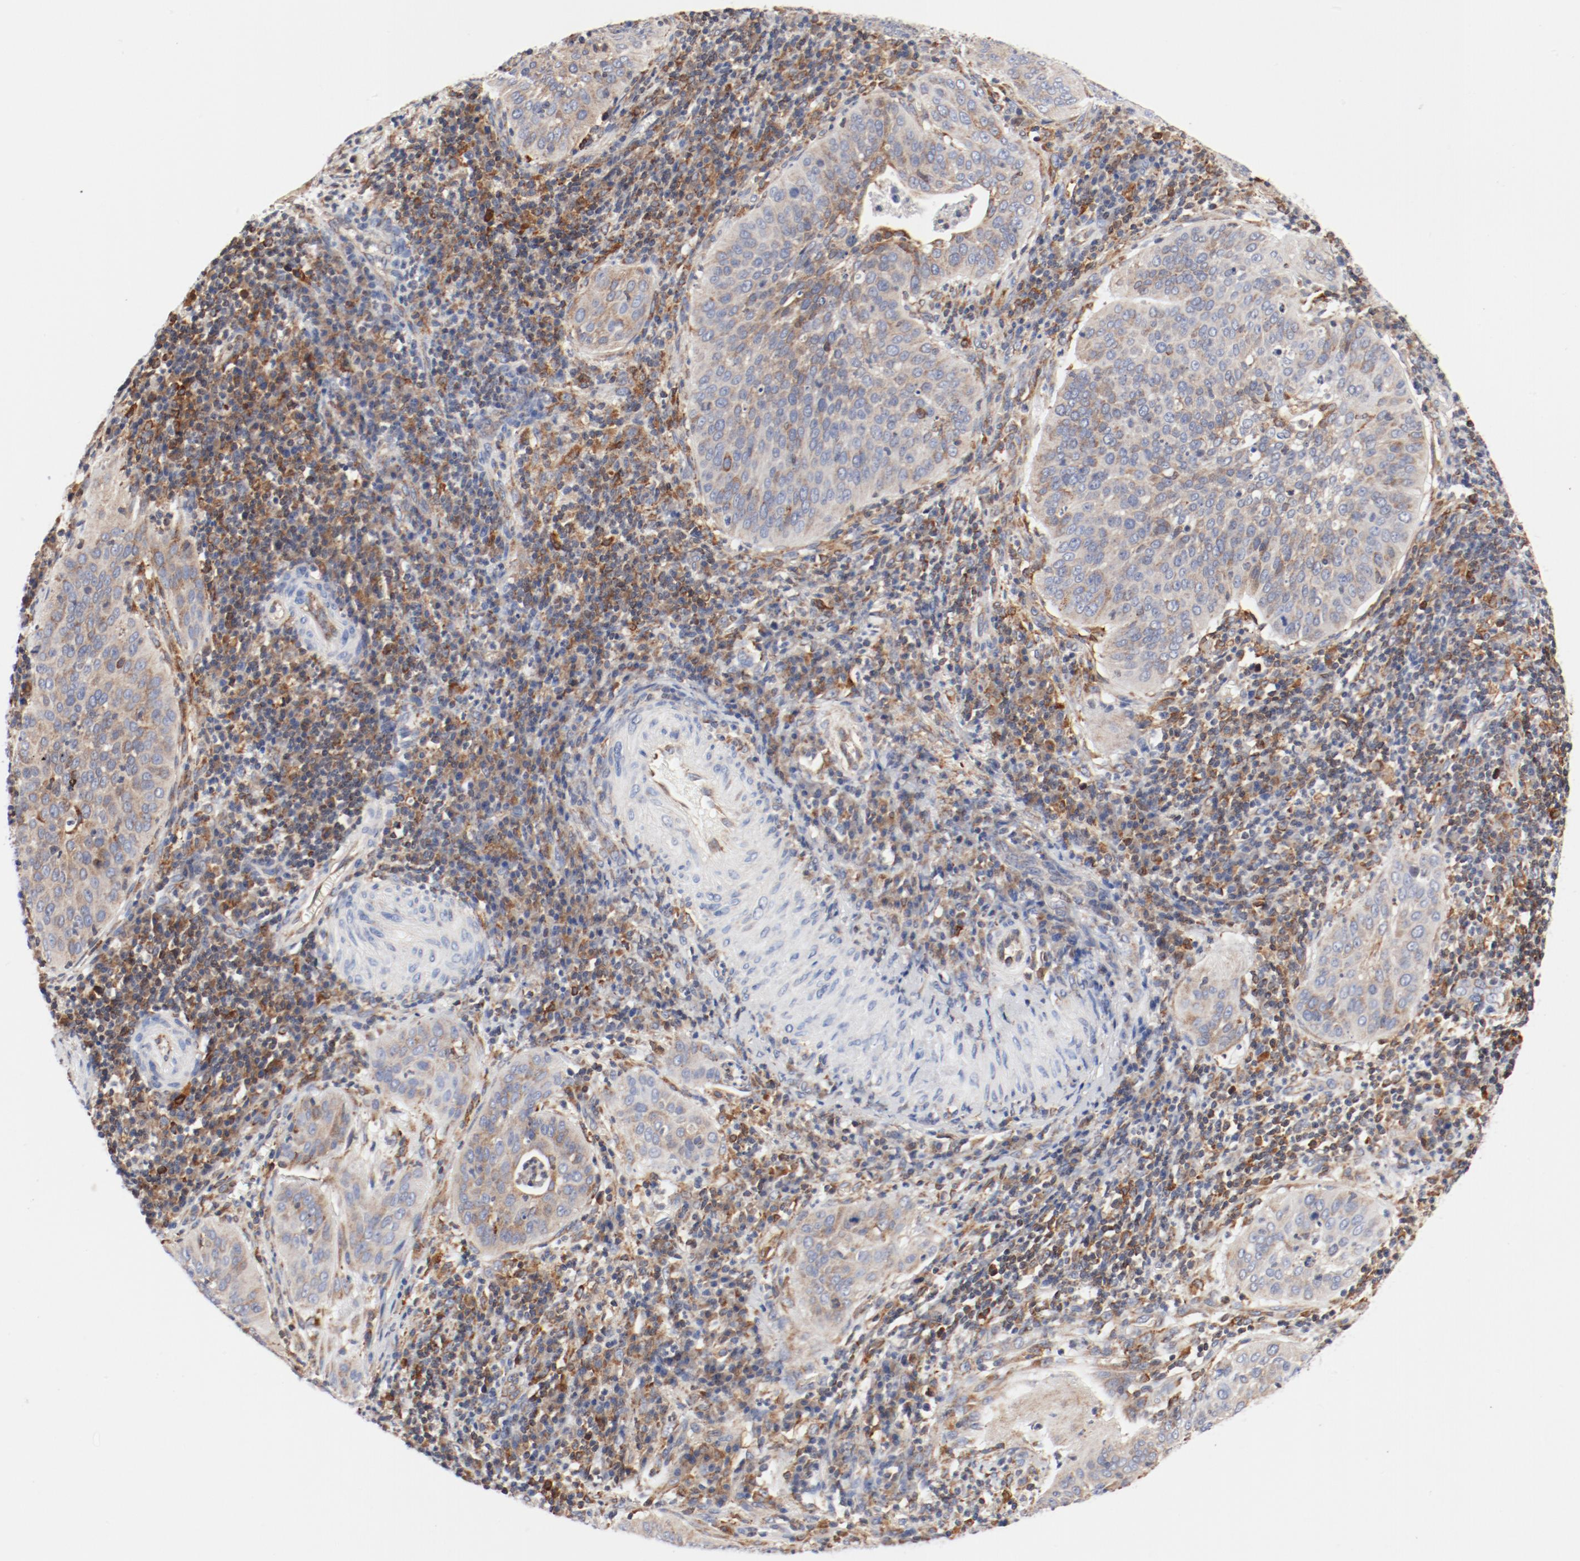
{"staining": {"intensity": "moderate", "quantity": ">75%", "location": "cytoplasmic/membranous"}, "tissue": "cervical cancer", "cell_type": "Tumor cells", "image_type": "cancer", "snomed": [{"axis": "morphology", "description": "Squamous cell carcinoma, NOS"}, {"axis": "topography", "description": "Cervix"}], "caption": "Moderate cytoplasmic/membranous positivity is seen in approximately >75% of tumor cells in cervical cancer (squamous cell carcinoma).", "gene": "PDPK1", "patient": {"sex": "female", "age": 39}}